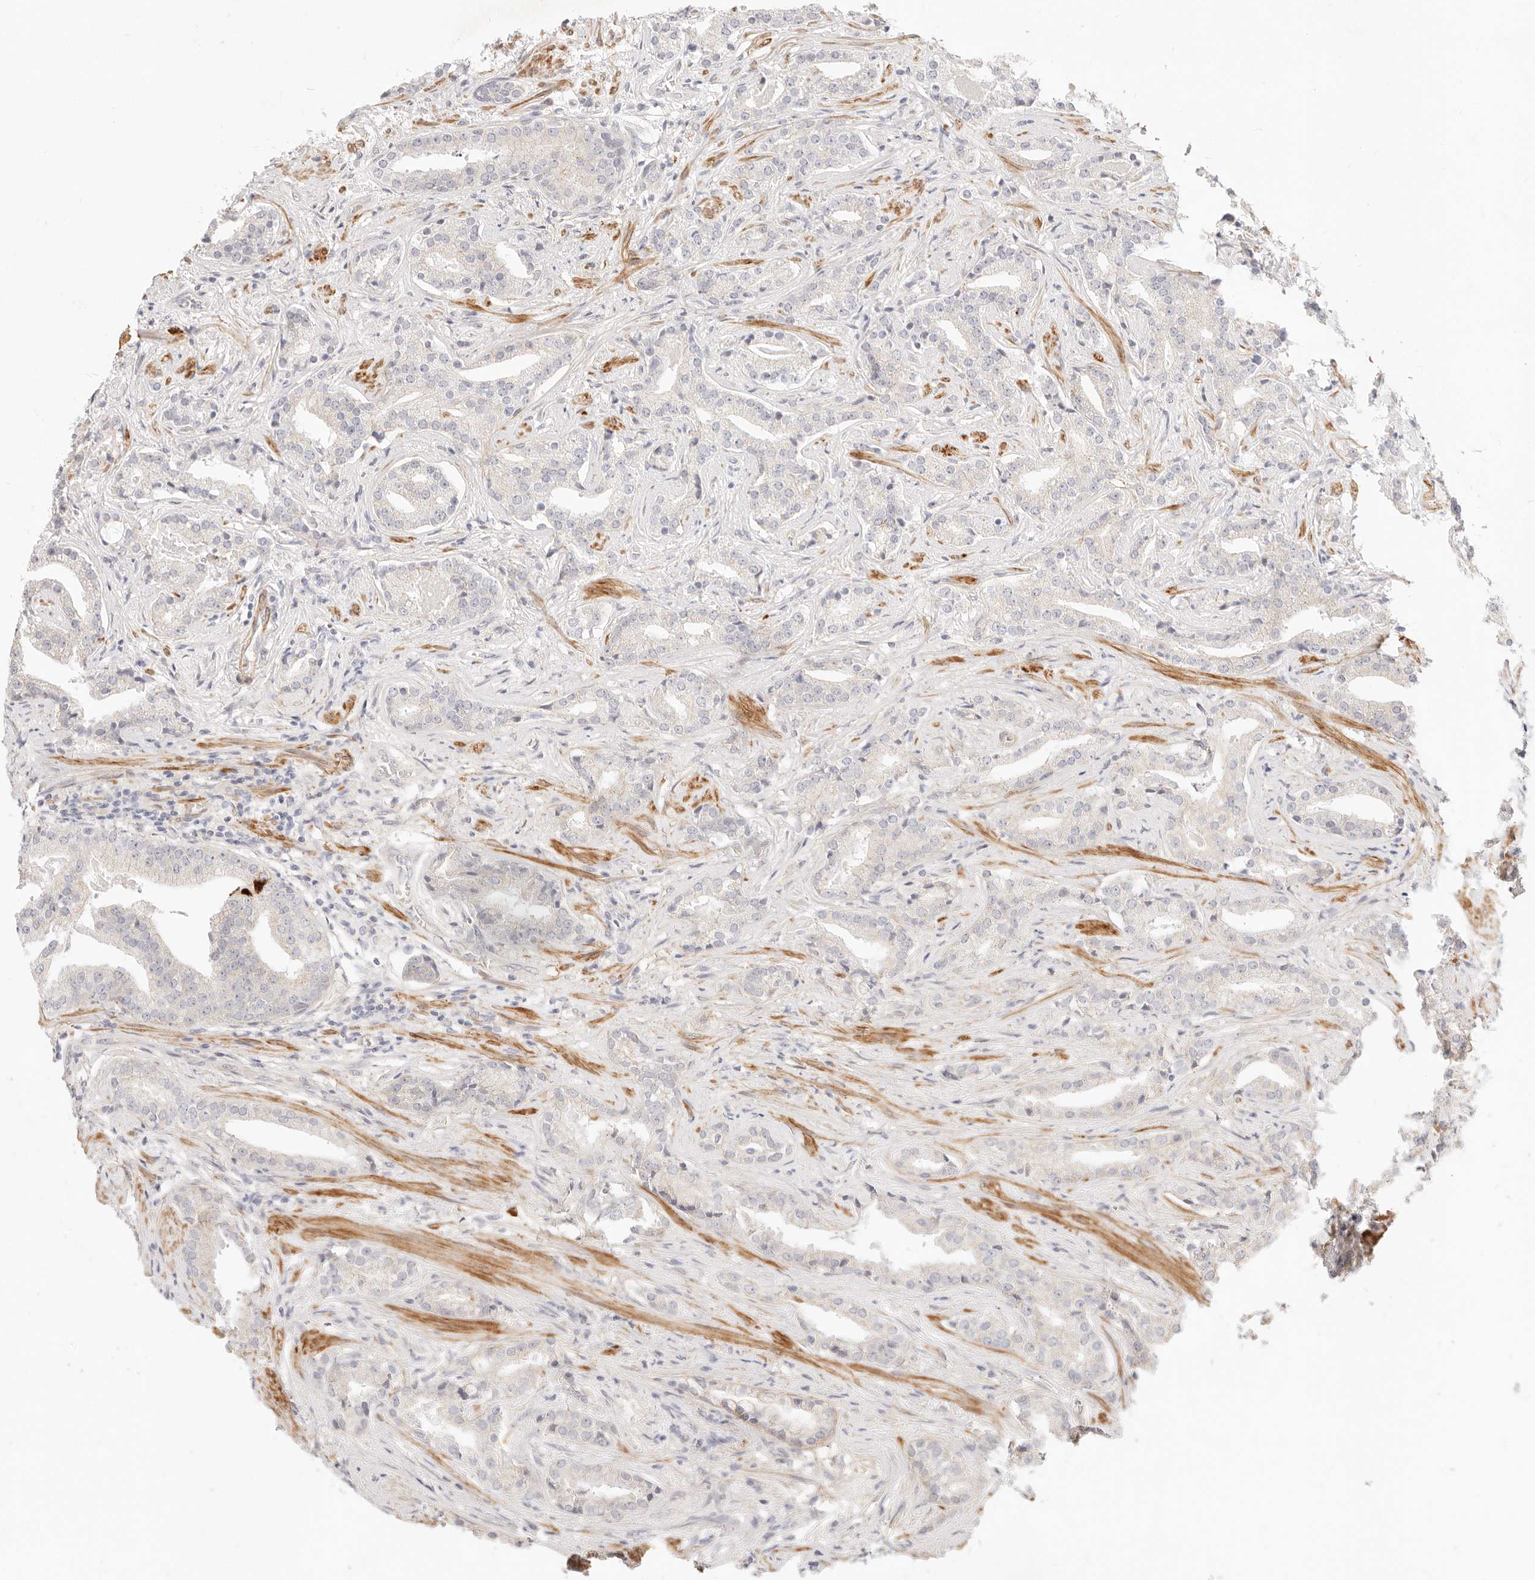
{"staining": {"intensity": "negative", "quantity": "none", "location": "none"}, "tissue": "prostate cancer", "cell_type": "Tumor cells", "image_type": "cancer", "snomed": [{"axis": "morphology", "description": "Adenocarcinoma, Low grade"}, {"axis": "topography", "description": "Prostate"}], "caption": "Immunohistochemistry image of neoplastic tissue: human adenocarcinoma (low-grade) (prostate) stained with DAB (3,3'-diaminobenzidine) displays no significant protein positivity in tumor cells.", "gene": "UBXN10", "patient": {"sex": "male", "age": 67}}